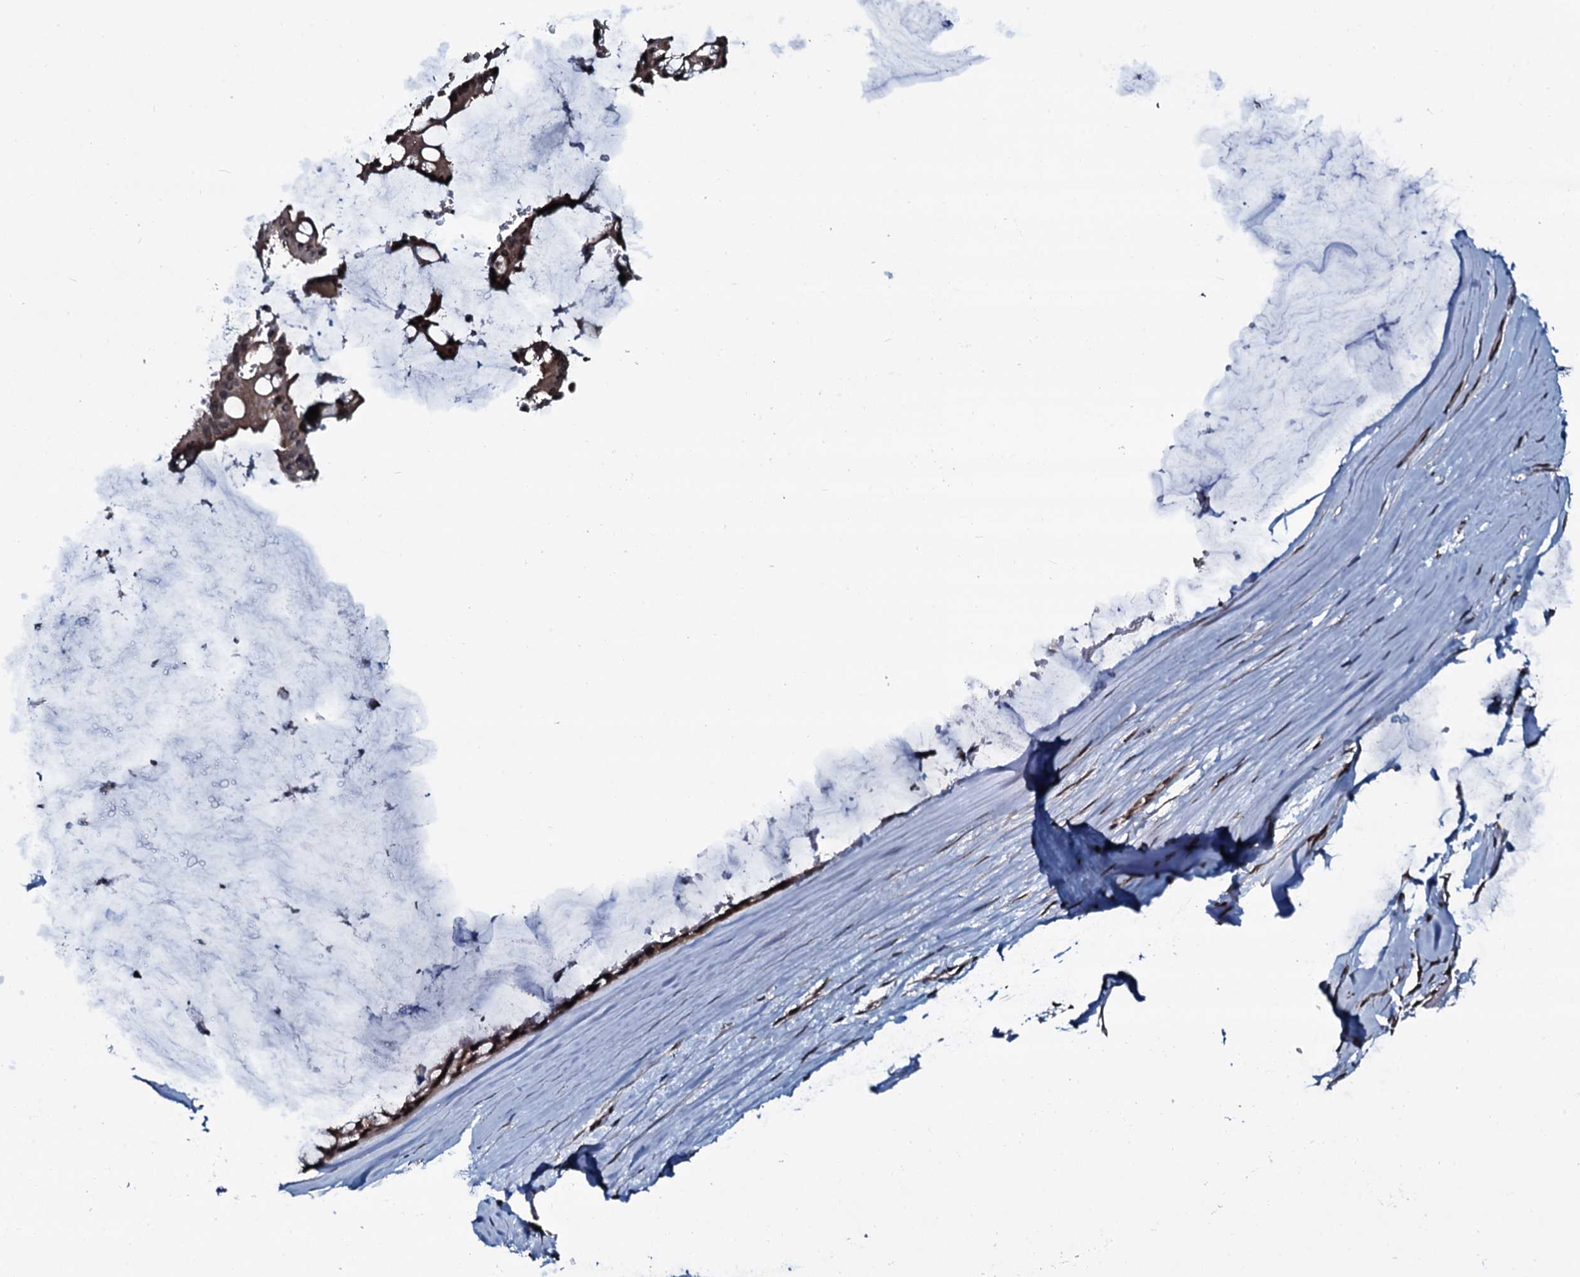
{"staining": {"intensity": "moderate", "quantity": ">75%", "location": "cytoplasmic/membranous,nuclear"}, "tissue": "ovarian cancer", "cell_type": "Tumor cells", "image_type": "cancer", "snomed": [{"axis": "morphology", "description": "Cystadenocarcinoma, mucinous, NOS"}, {"axis": "topography", "description": "Ovary"}], "caption": "Protein expression analysis of ovarian mucinous cystadenocarcinoma reveals moderate cytoplasmic/membranous and nuclear staining in about >75% of tumor cells. The staining was performed using DAB to visualize the protein expression in brown, while the nuclei were stained in blue with hematoxylin (Magnification: 20x).", "gene": "HDDC3", "patient": {"sex": "female", "age": 39}}